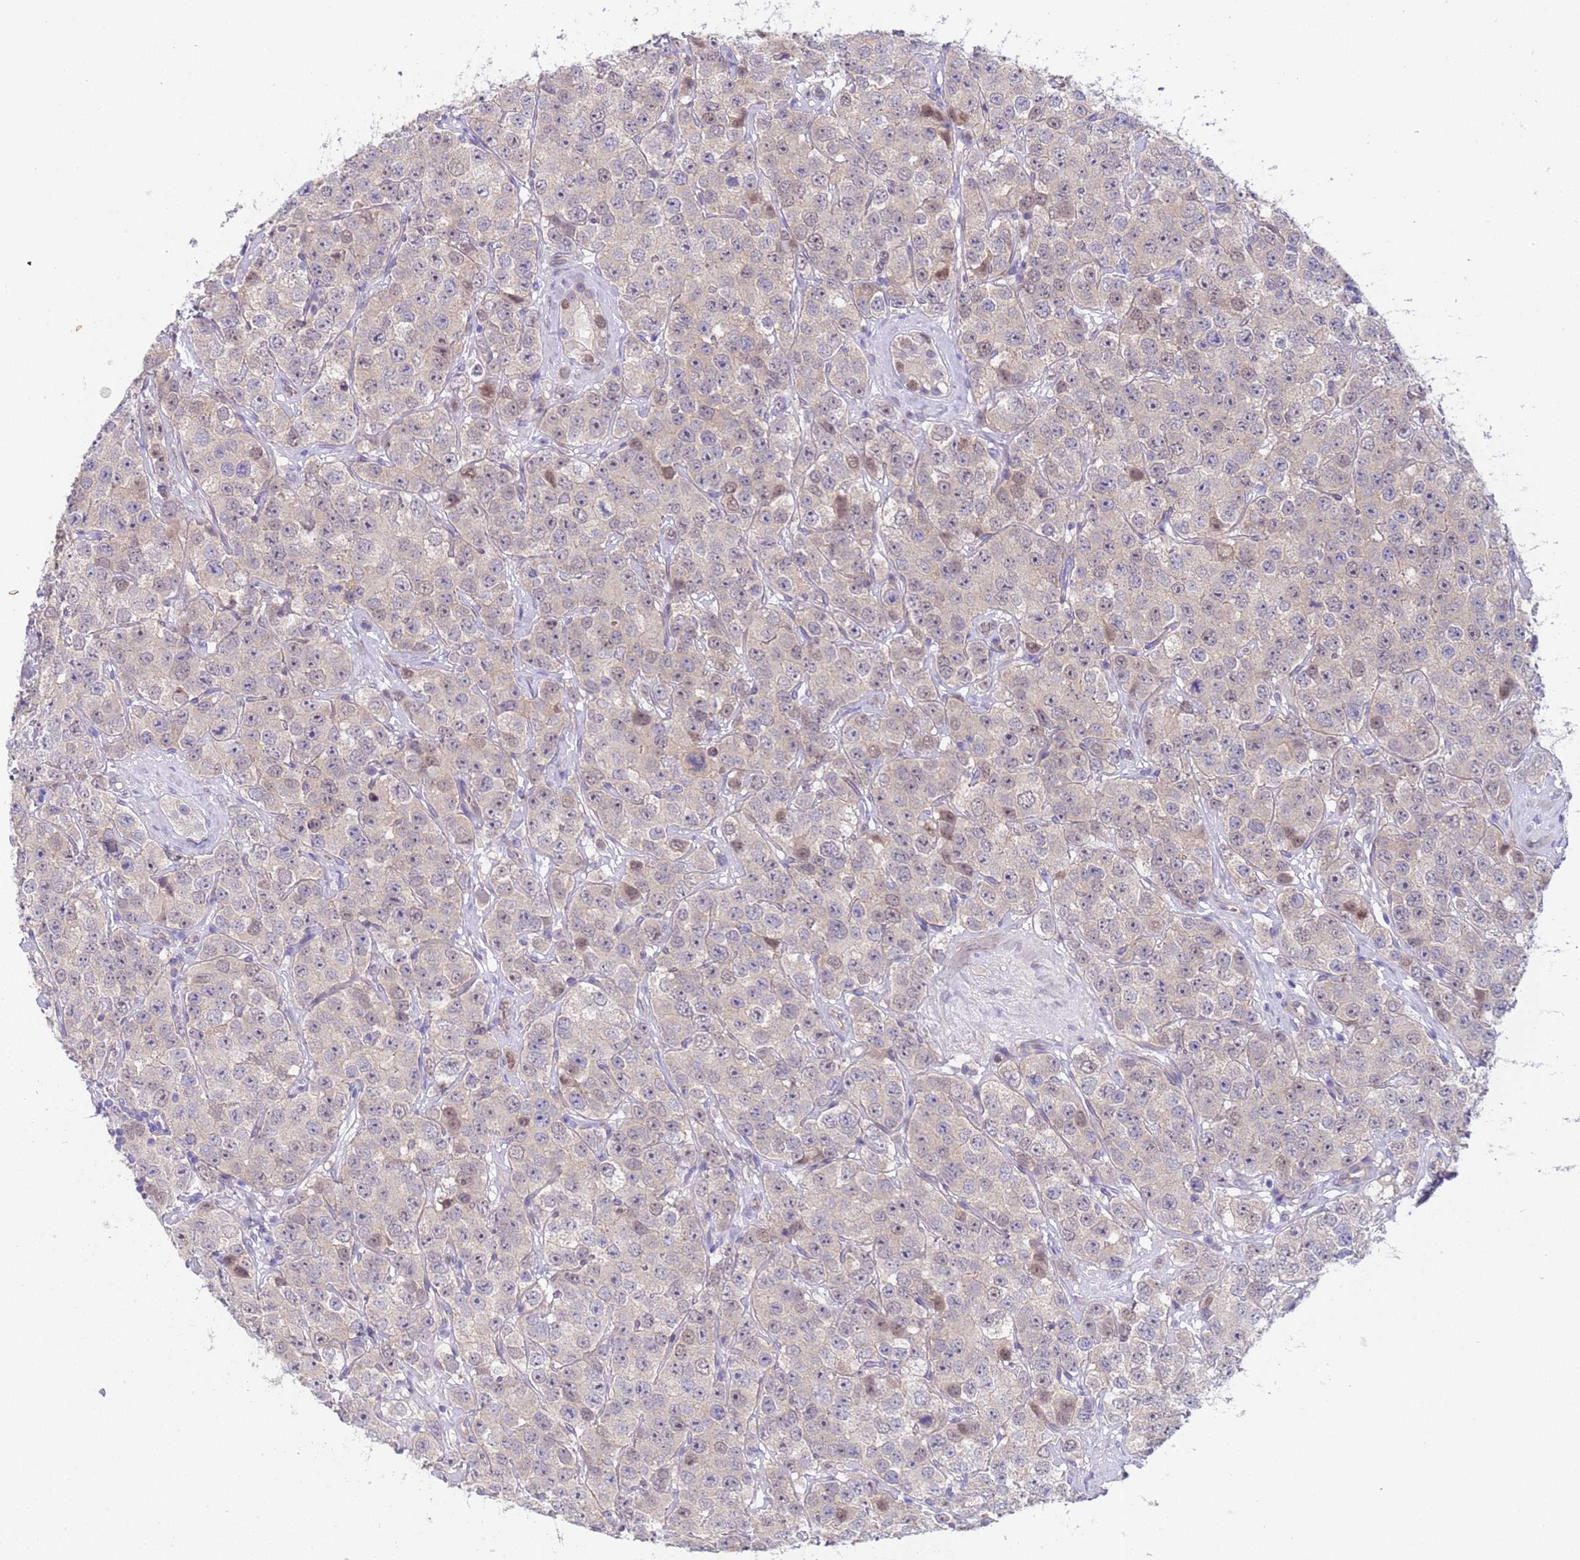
{"staining": {"intensity": "negative", "quantity": "none", "location": "none"}, "tissue": "testis cancer", "cell_type": "Tumor cells", "image_type": "cancer", "snomed": [{"axis": "morphology", "description": "Seminoma, NOS"}, {"axis": "topography", "description": "Testis"}], "caption": "Testis seminoma was stained to show a protein in brown. There is no significant staining in tumor cells.", "gene": "TRMT10A", "patient": {"sex": "male", "age": 28}}